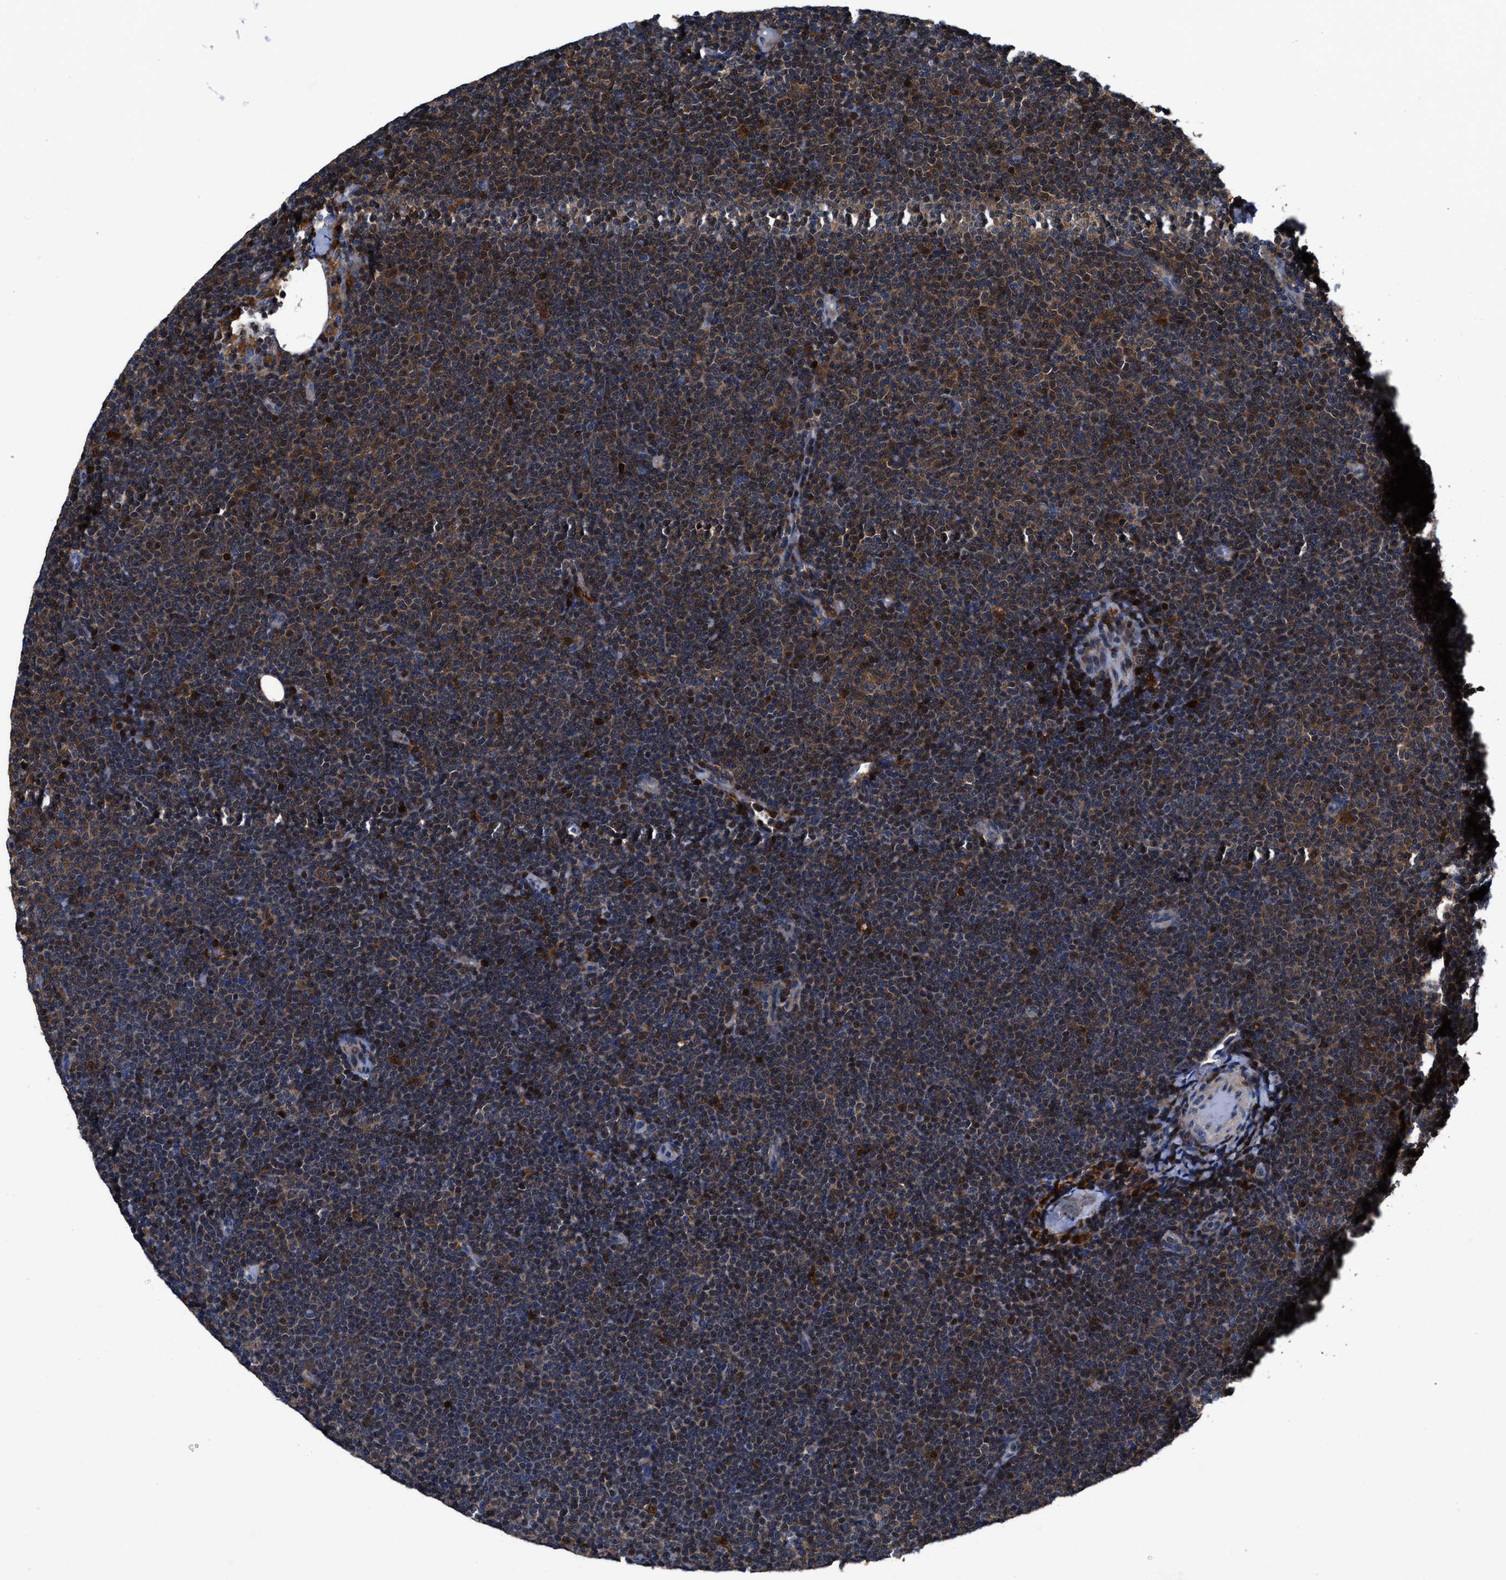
{"staining": {"intensity": "moderate", "quantity": ">75%", "location": "cytoplasmic/membranous"}, "tissue": "lymphoma", "cell_type": "Tumor cells", "image_type": "cancer", "snomed": [{"axis": "morphology", "description": "Malignant lymphoma, non-Hodgkin's type, Low grade"}, {"axis": "topography", "description": "Lymph node"}], "caption": "Human lymphoma stained for a protein (brown) demonstrates moderate cytoplasmic/membranous positive expression in approximately >75% of tumor cells.", "gene": "RGS10", "patient": {"sex": "female", "age": 53}}